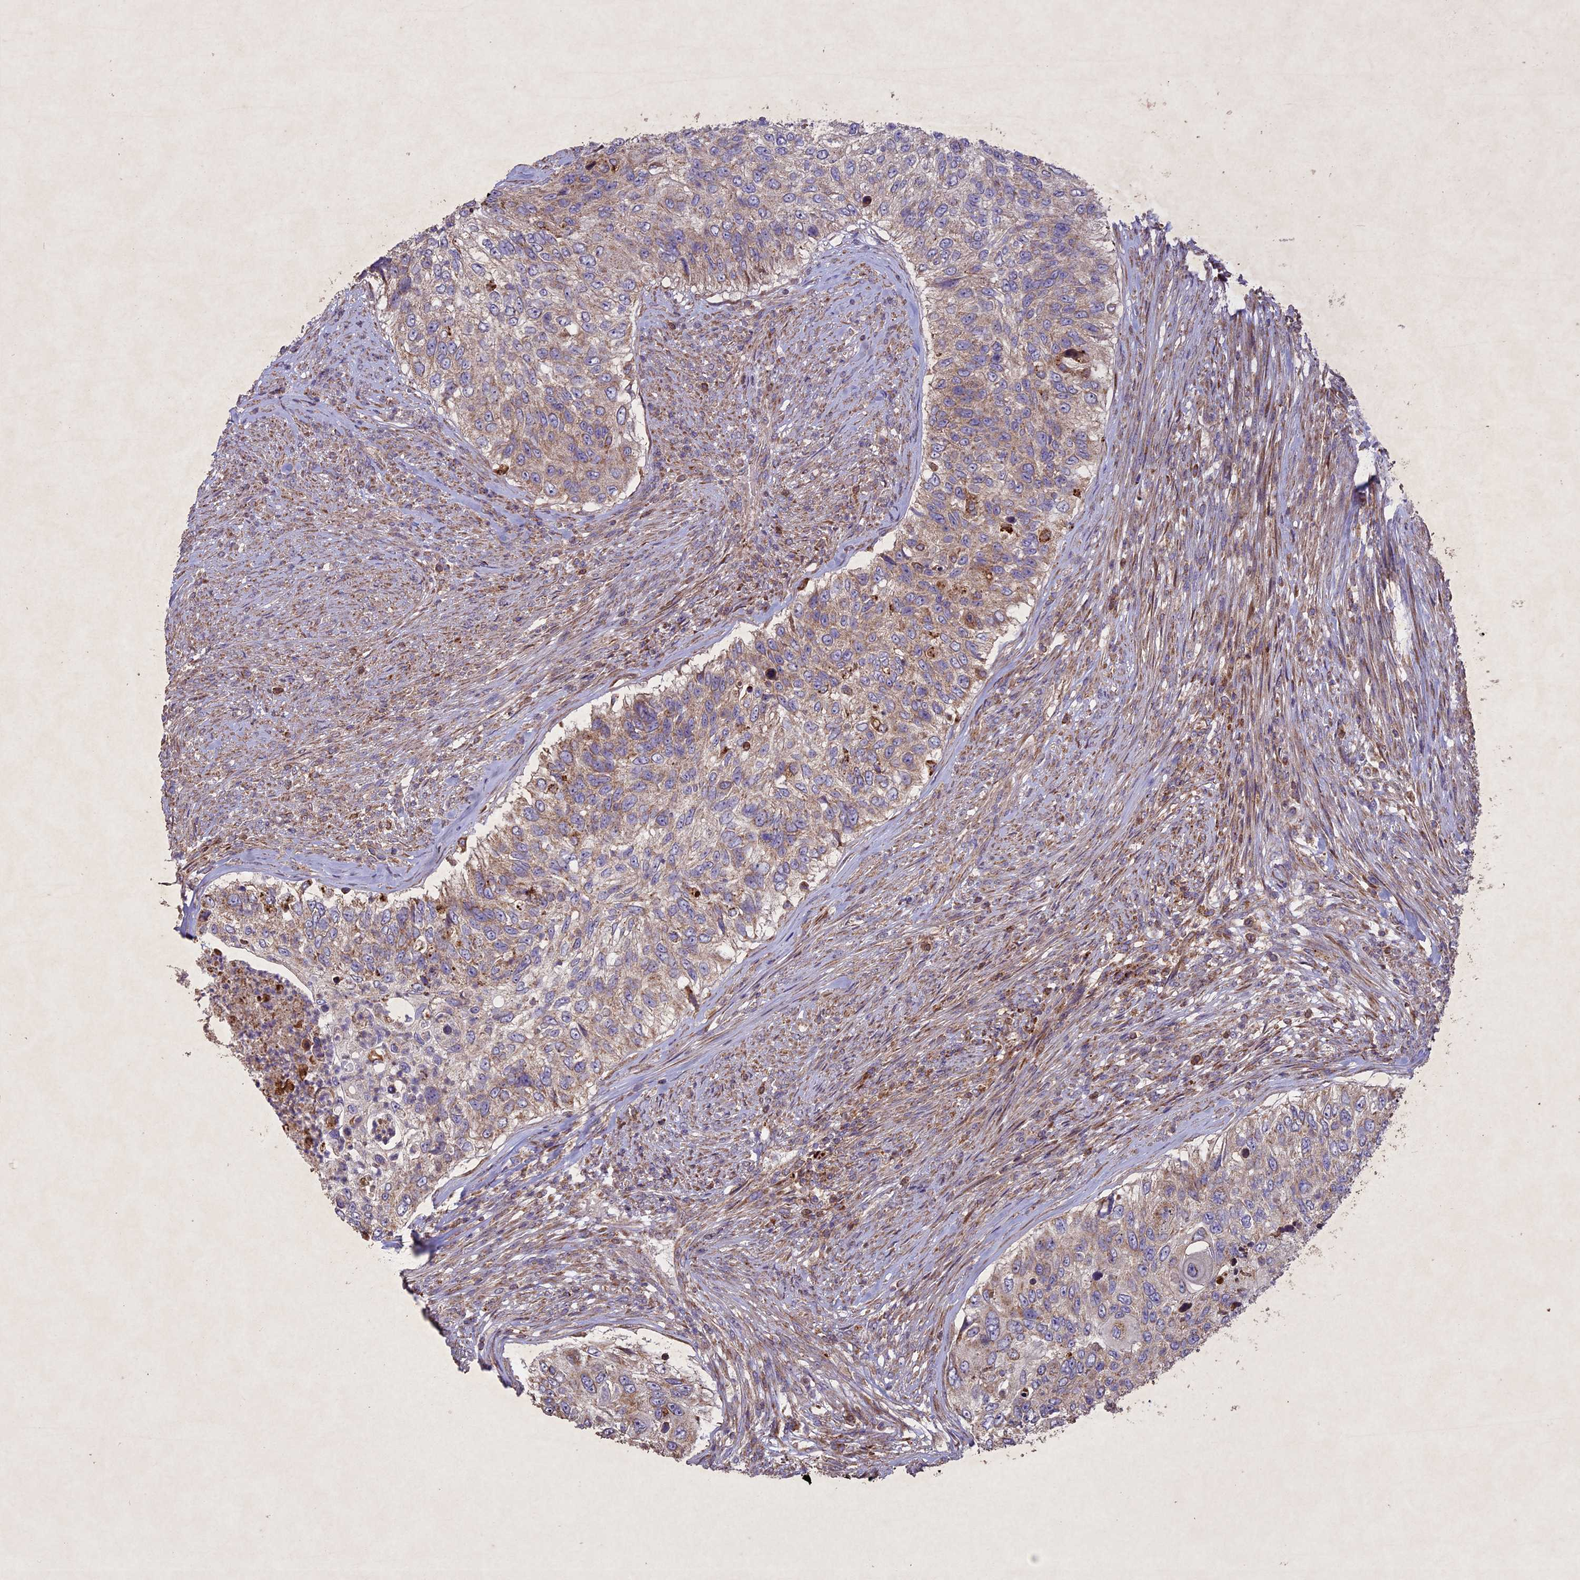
{"staining": {"intensity": "weak", "quantity": "<25%", "location": "cytoplasmic/membranous"}, "tissue": "urothelial cancer", "cell_type": "Tumor cells", "image_type": "cancer", "snomed": [{"axis": "morphology", "description": "Urothelial carcinoma, High grade"}, {"axis": "topography", "description": "Urinary bladder"}], "caption": "This image is of urothelial cancer stained with immunohistochemistry to label a protein in brown with the nuclei are counter-stained blue. There is no expression in tumor cells.", "gene": "CIAO2B", "patient": {"sex": "female", "age": 60}}